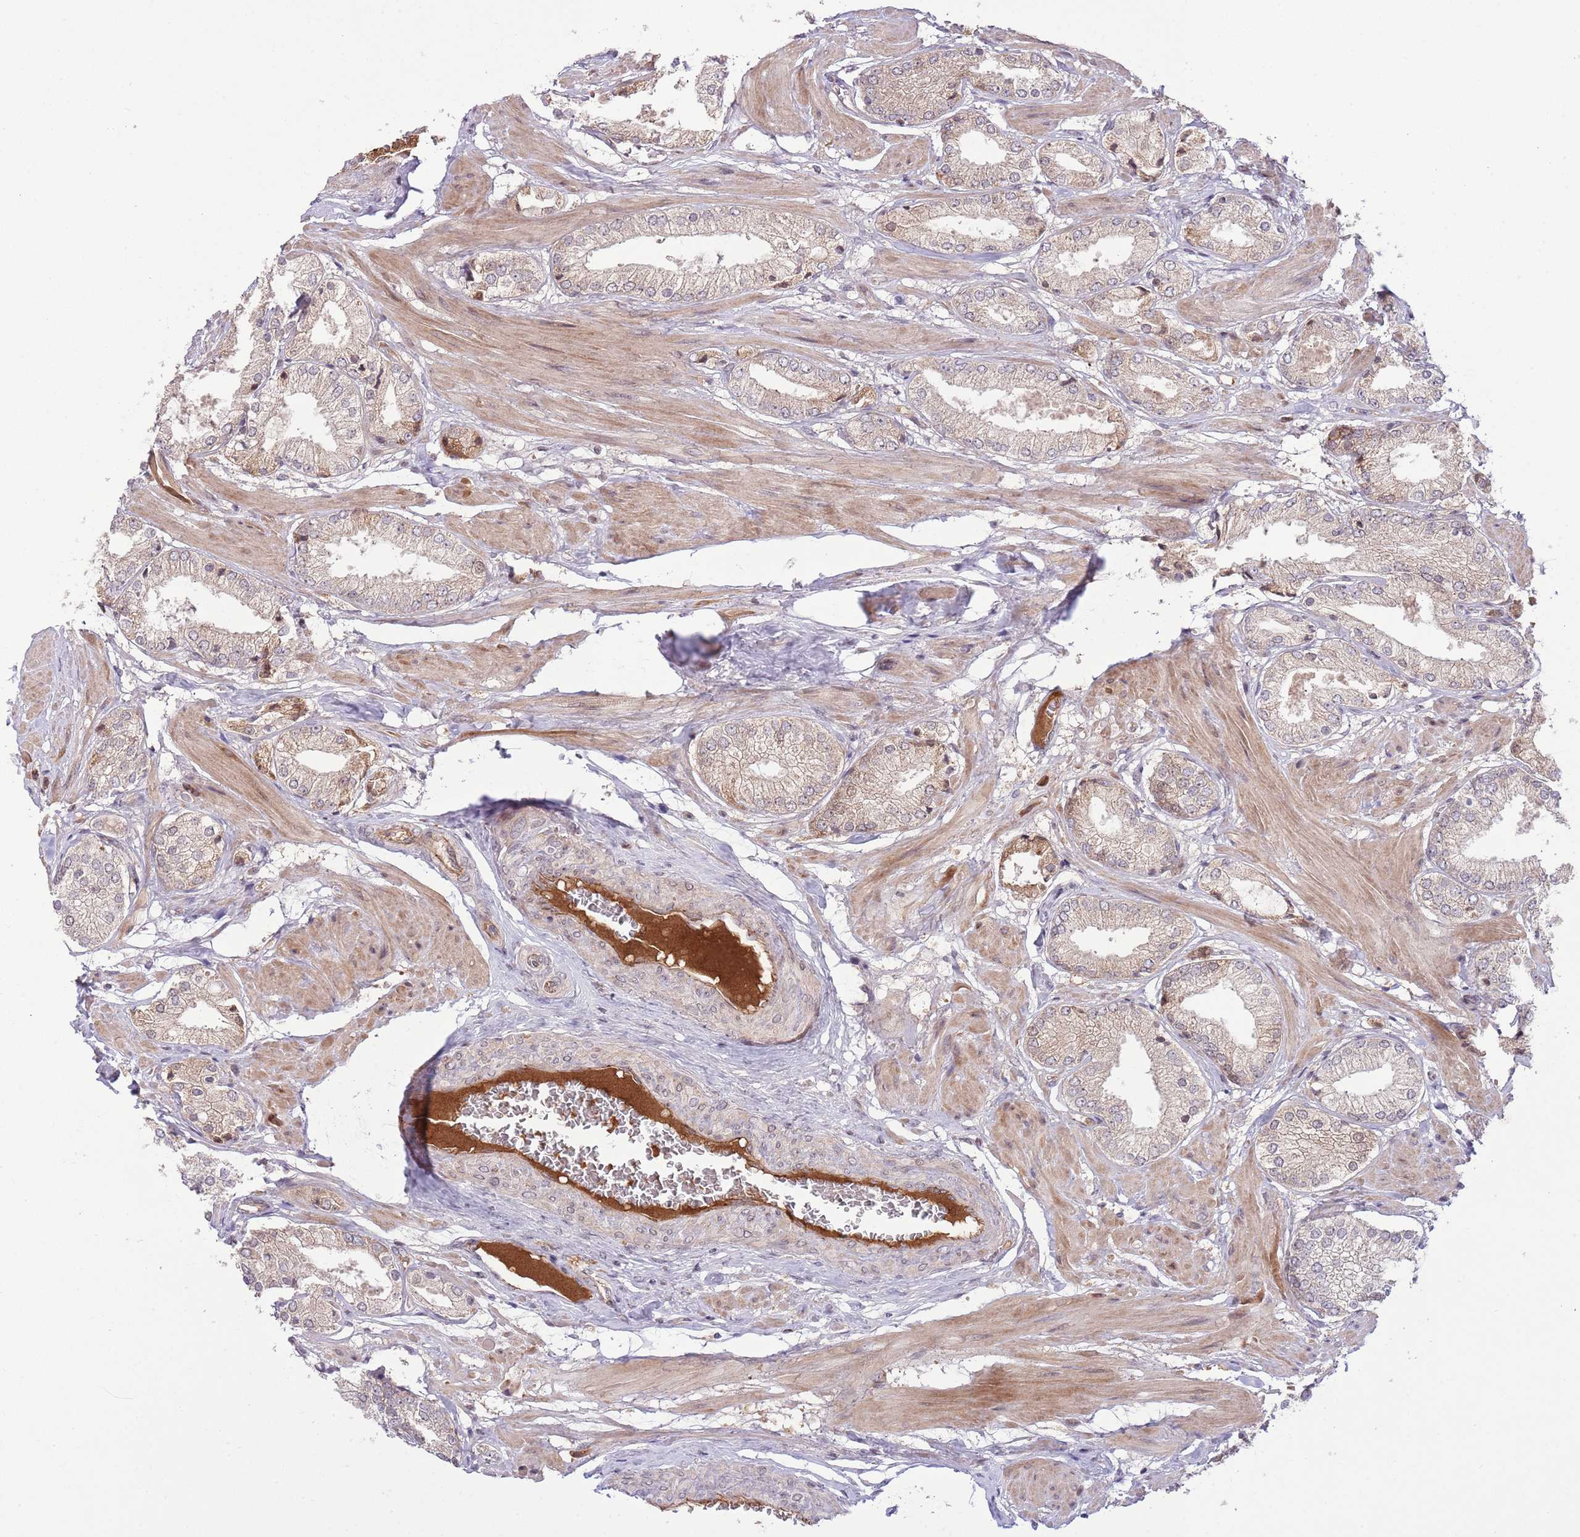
{"staining": {"intensity": "weak", "quantity": ">75%", "location": "cytoplasmic/membranous"}, "tissue": "prostate cancer", "cell_type": "Tumor cells", "image_type": "cancer", "snomed": [{"axis": "morphology", "description": "Adenocarcinoma, High grade"}, {"axis": "topography", "description": "Prostate and seminal vesicle, NOS"}], "caption": "DAB immunohistochemical staining of human prostate cancer (high-grade adenocarcinoma) reveals weak cytoplasmic/membranous protein expression in approximately >75% of tumor cells. Immunohistochemistry (ihc) stains the protein of interest in brown and the nuclei are stained blue.", "gene": "DPP10", "patient": {"sex": "male", "age": 64}}